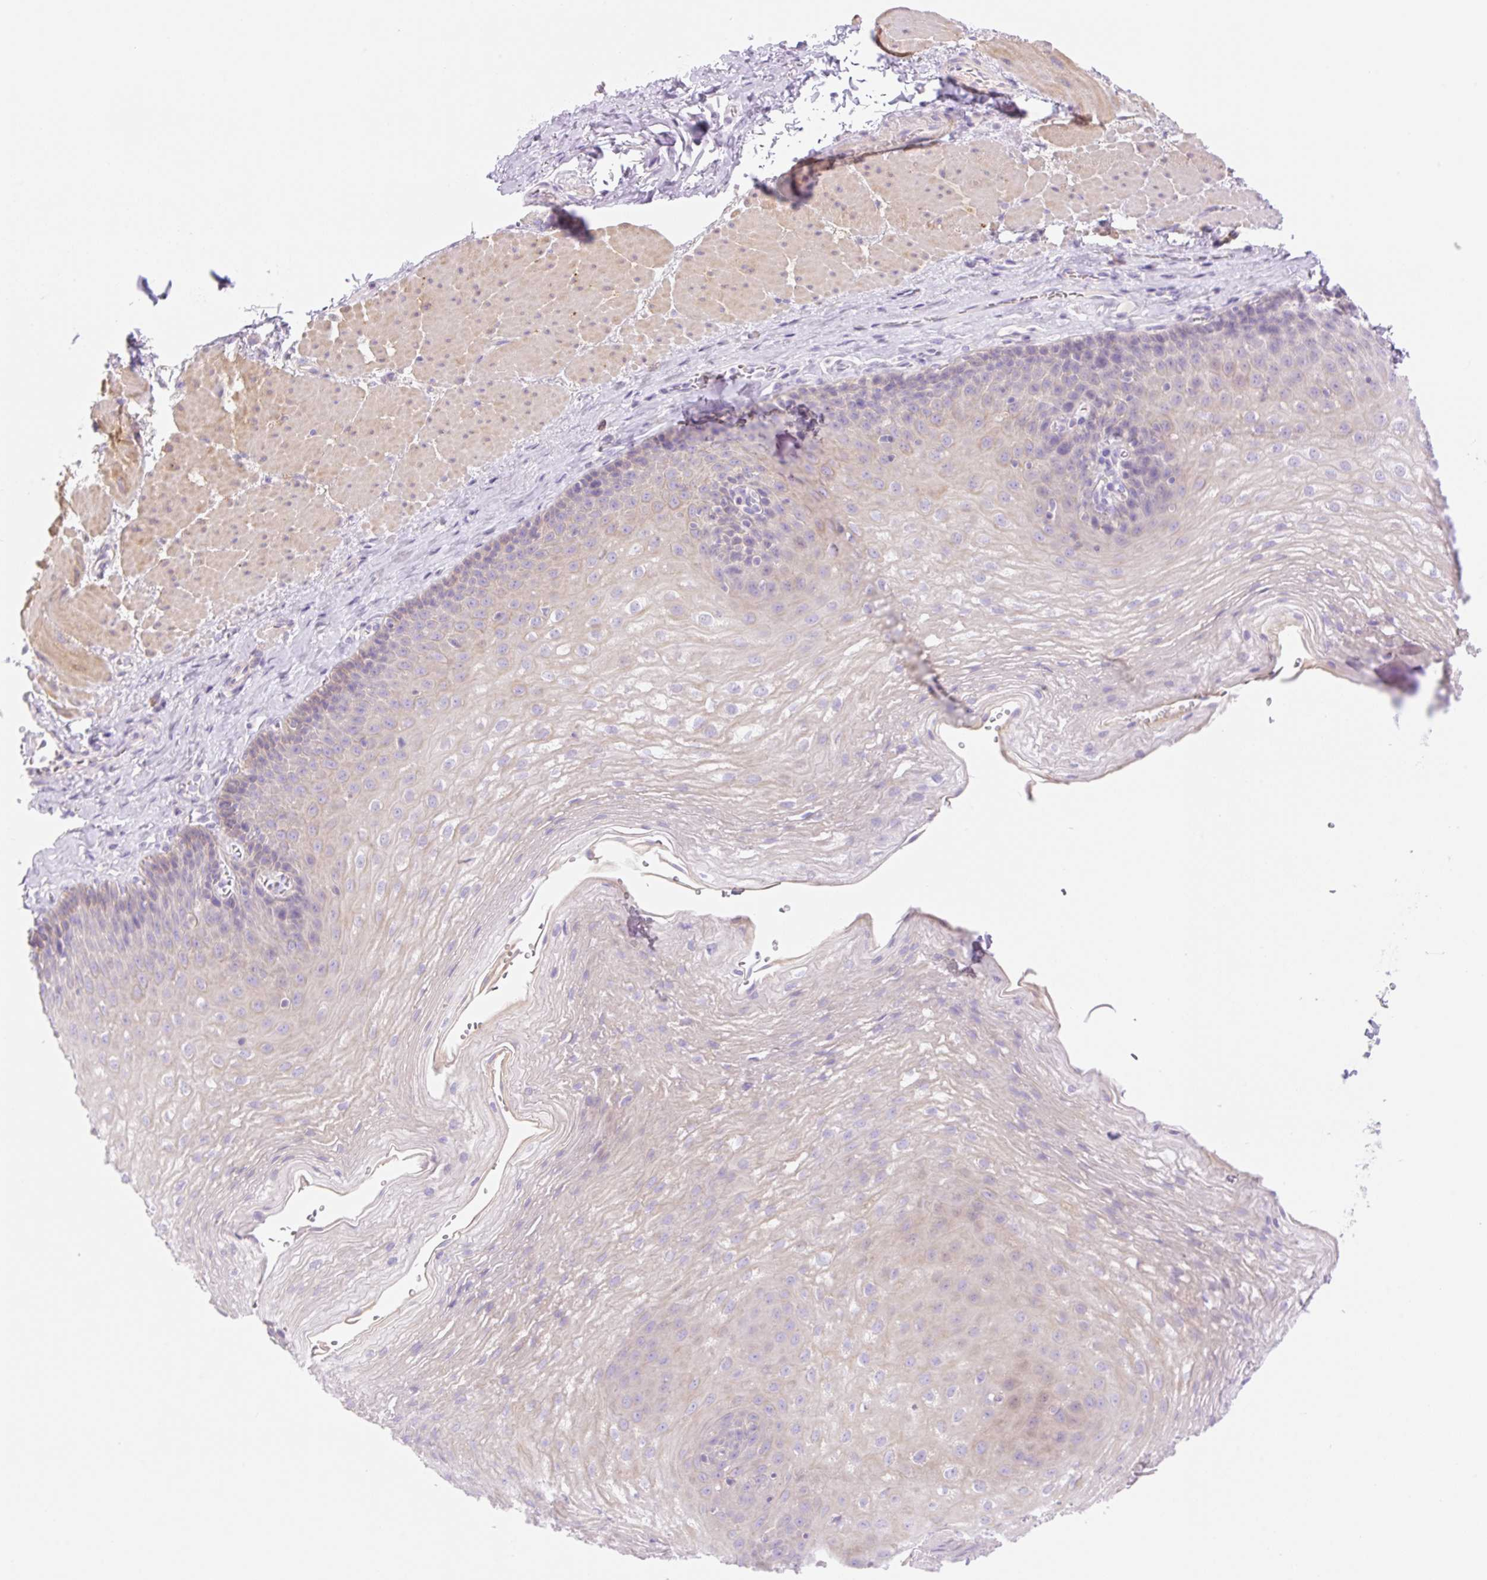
{"staining": {"intensity": "negative", "quantity": "none", "location": "none"}, "tissue": "esophagus", "cell_type": "Squamous epithelial cells", "image_type": "normal", "snomed": [{"axis": "morphology", "description": "Normal tissue, NOS"}, {"axis": "topography", "description": "Esophagus"}], "caption": "An immunohistochemistry micrograph of benign esophagus is shown. There is no staining in squamous epithelial cells of esophagus. The staining is performed using DAB (3,3'-diaminobenzidine) brown chromogen with nuclei counter-stained in using hematoxylin.", "gene": "DENND5A", "patient": {"sex": "female", "age": 66}}